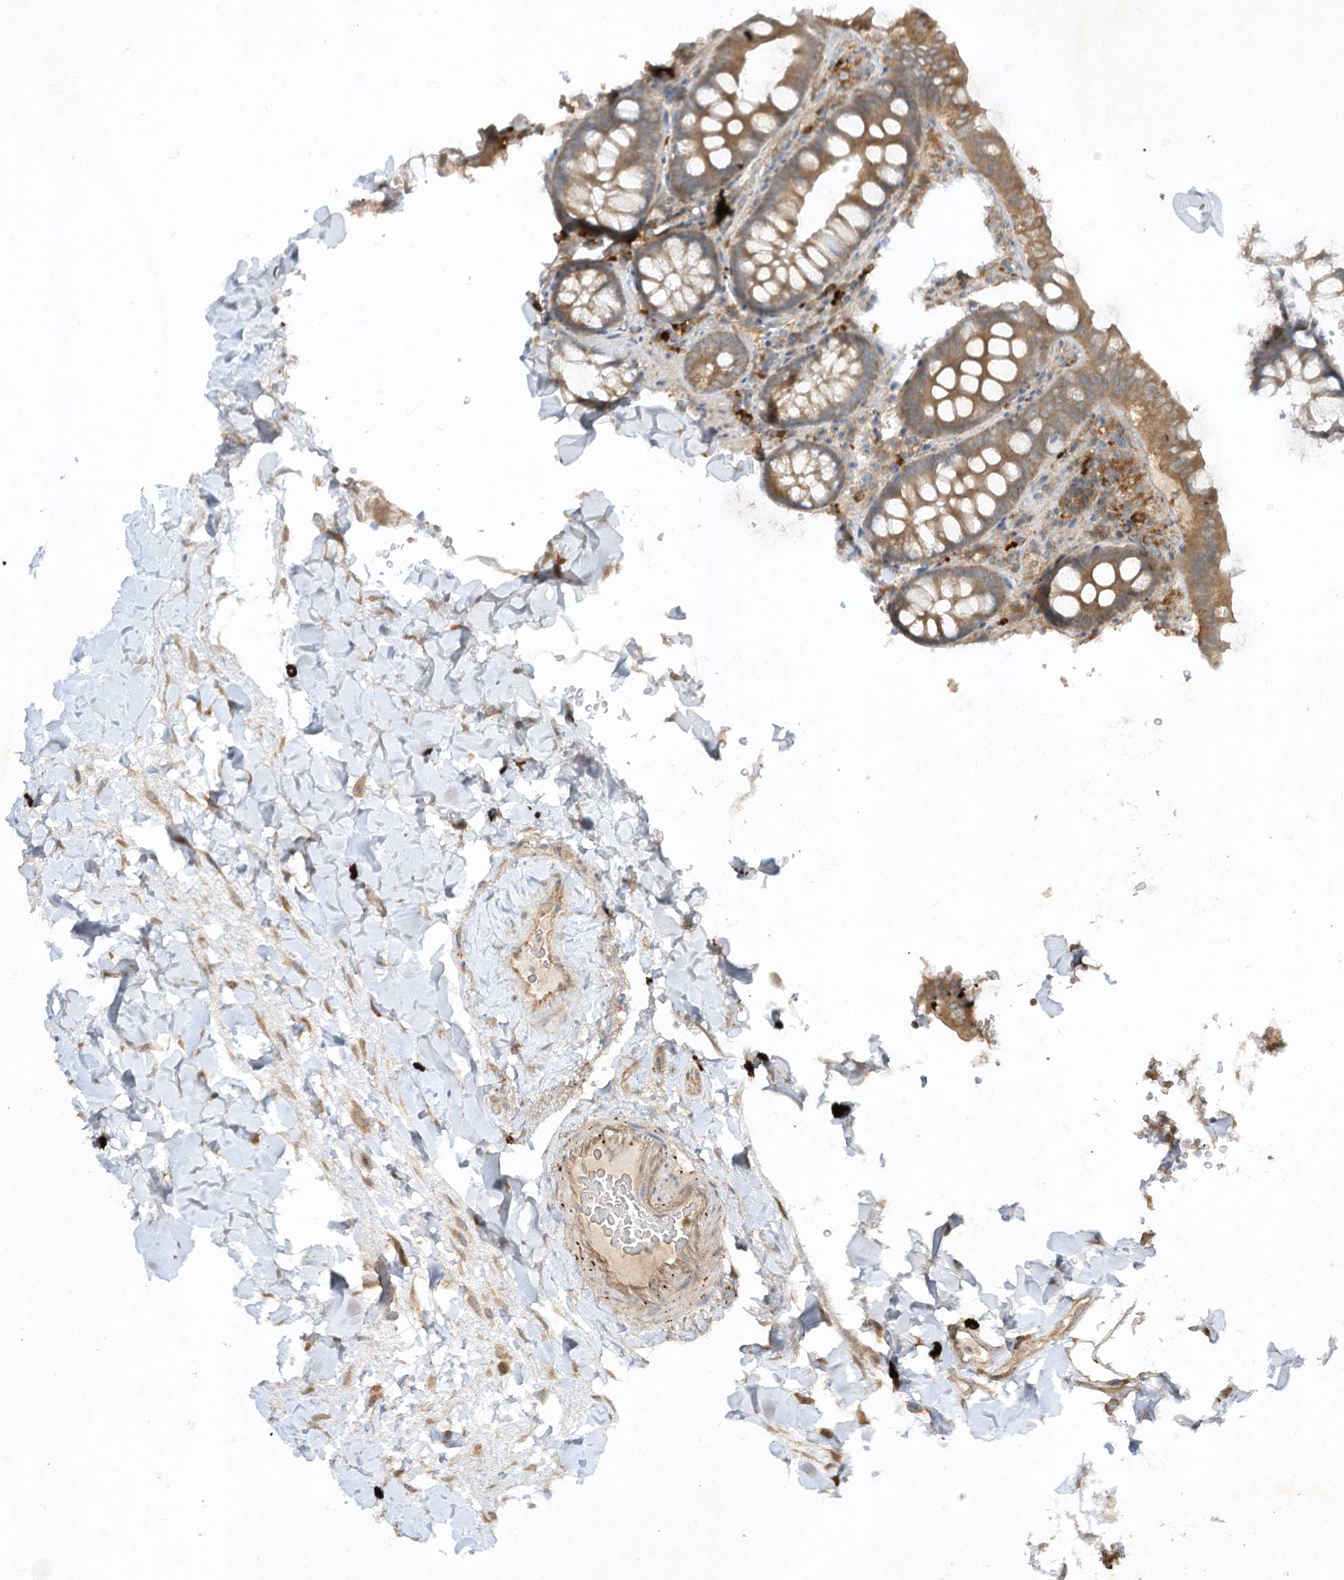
{"staining": {"intensity": "weak", "quantity": "25%-75%", "location": "cytoplasmic/membranous"}, "tissue": "colon", "cell_type": "Endothelial cells", "image_type": "normal", "snomed": [{"axis": "morphology", "description": "Normal tissue, NOS"}, {"axis": "topography", "description": "Colon"}], "caption": "Immunohistochemical staining of normal human colon displays low levels of weak cytoplasmic/membranous staining in about 25%-75% of endothelial cells.", "gene": "LDAH", "patient": {"sex": "female", "age": 79}}